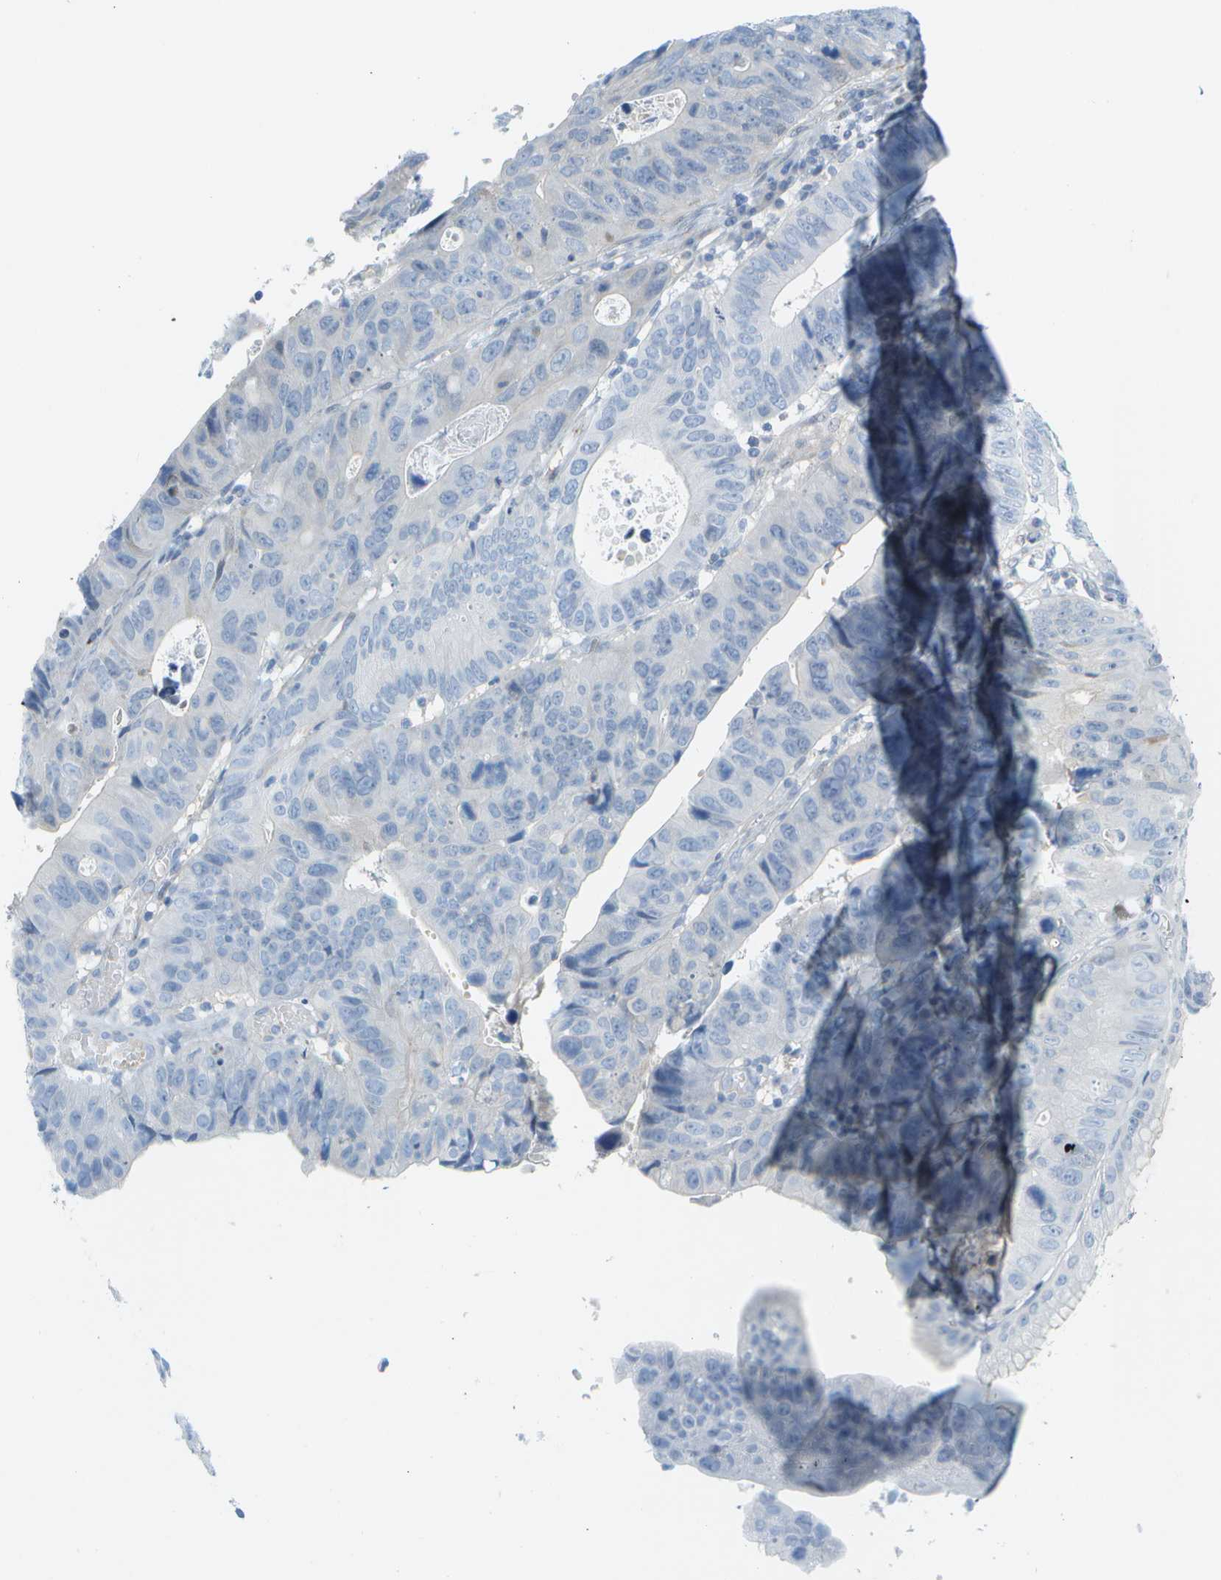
{"staining": {"intensity": "negative", "quantity": "none", "location": "none"}, "tissue": "stomach cancer", "cell_type": "Tumor cells", "image_type": "cancer", "snomed": [{"axis": "morphology", "description": "Adenocarcinoma, NOS"}, {"axis": "topography", "description": "Stomach"}], "caption": "Immunohistochemistry photomicrograph of human stomach adenocarcinoma stained for a protein (brown), which demonstrates no expression in tumor cells. Brightfield microscopy of IHC stained with DAB (3,3'-diaminobenzidine) (brown) and hematoxylin (blue), captured at high magnification.", "gene": "CUL9", "patient": {"sex": "male", "age": 59}}